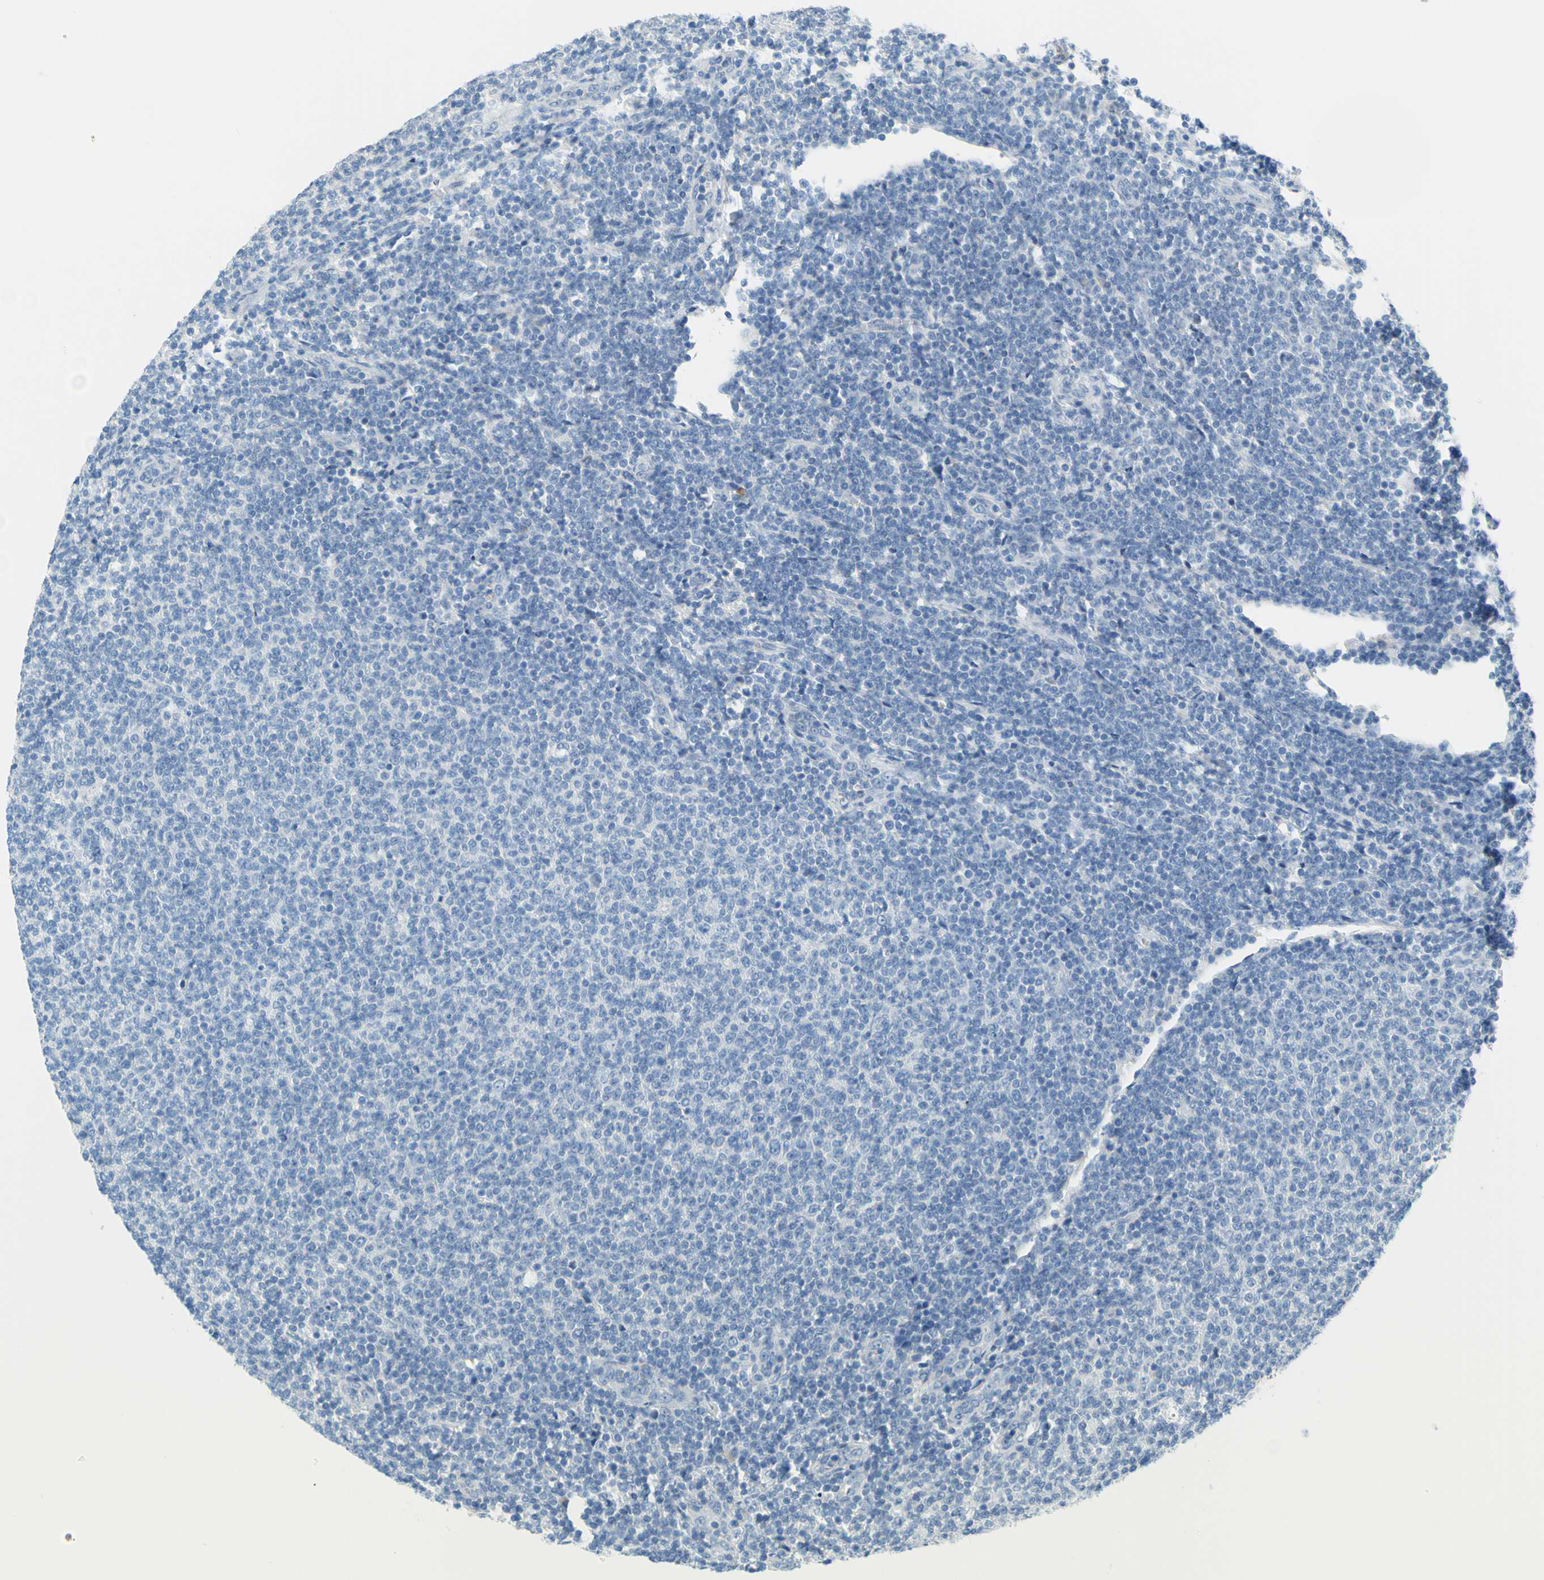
{"staining": {"intensity": "negative", "quantity": "none", "location": "none"}, "tissue": "lymphoma", "cell_type": "Tumor cells", "image_type": "cancer", "snomed": [{"axis": "morphology", "description": "Malignant lymphoma, non-Hodgkin's type, Low grade"}, {"axis": "topography", "description": "Lymph node"}], "caption": "Immunohistochemistry (IHC) image of neoplastic tissue: human lymphoma stained with DAB (3,3'-diaminobenzidine) exhibits no significant protein expression in tumor cells.", "gene": "DCT", "patient": {"sex": "male", "age": 66}}